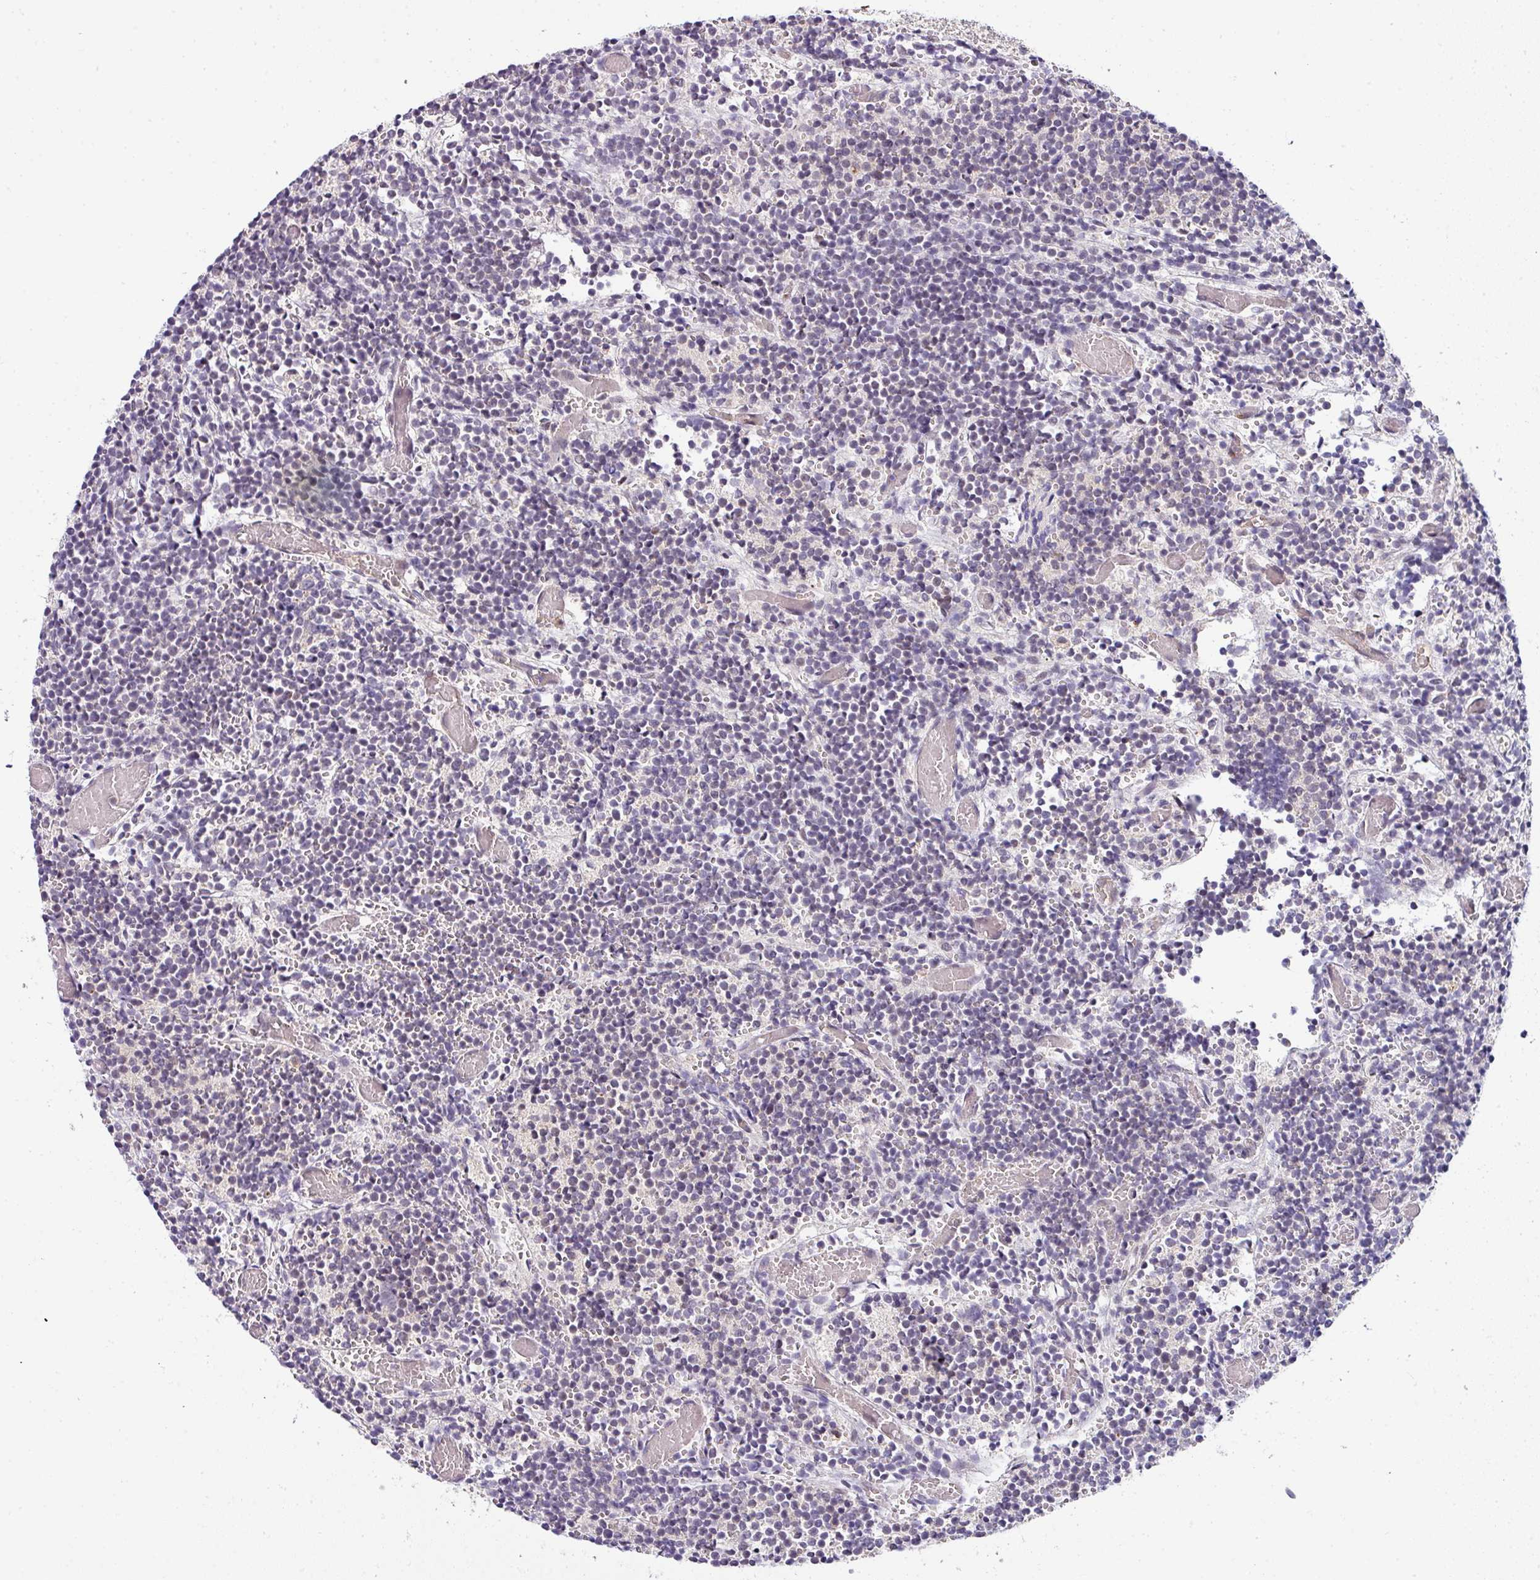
{"staining": {"intensity": "negative", "quantity": "none", "location": "none"}, "tissue": "glioma", "cell_type": "Tumor cells", "image_type": "cancer", "snomed": [{"axis": "morphology", "description": "Glioma, malignant, Low grade"}, {"axis": "topography", "description": "Brain"}], "caption": "DAB (3,3'-diaminobenzidine) immunohistochemical staining of human glioma exhibits no significant positivity in tumor cells.", "gene": "NAPSA", "patient": {"sex": "female", "age": 1}}